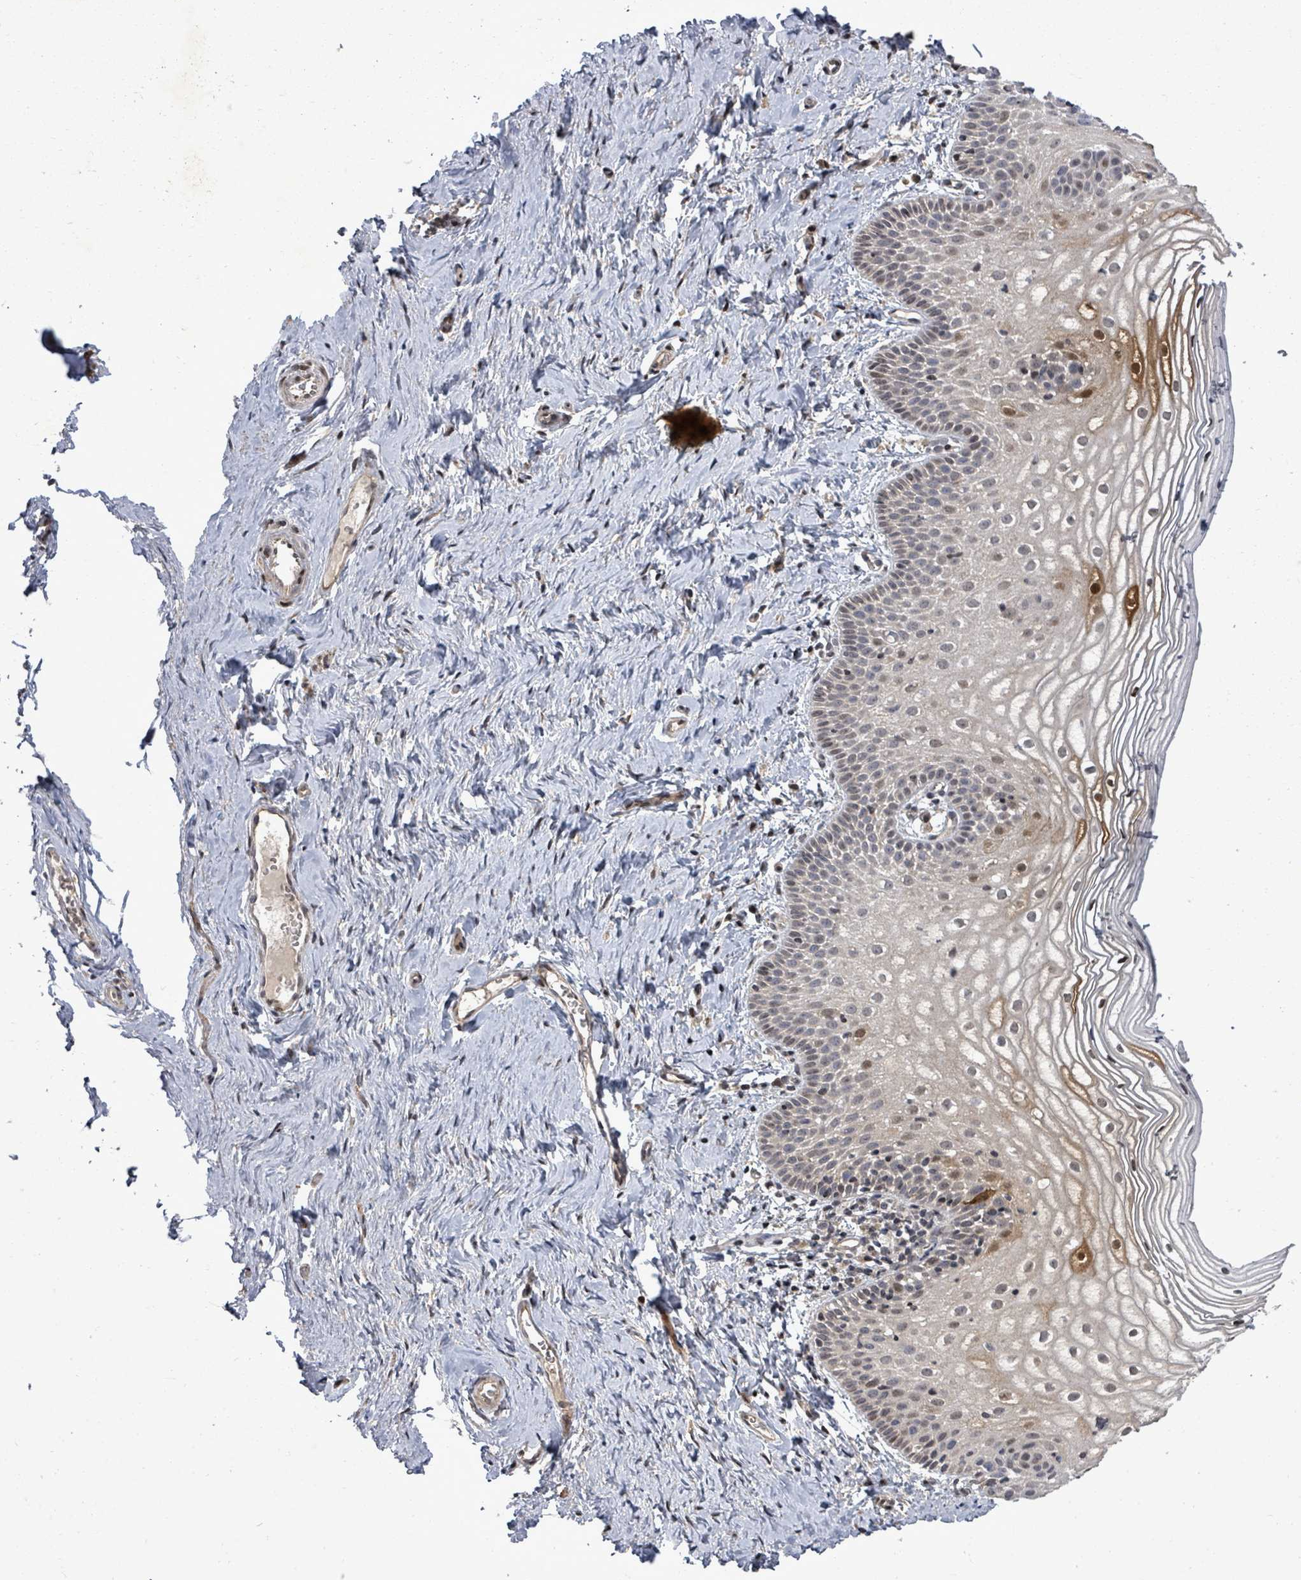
{"staining": {"intensity": "moderate", "quantity": "<25%", "location": "cytoplasmic/membranous,nuclear"}, "tissue": "vagina", "cell_type": "Squamous epithelial cells", "image_type": "normal", "snomed": [{"axis": "morphology", "description": "Normal tissue, NOS"}, {"axis": "topography", "description": "Vagina"}], "caption": "A micrograph showing moderate cytoplasmic/membranous,nuclear expression in approximately <25% of squamous epithelial cells in unremarkable vagina, as visualized by brown immunohistochemical staining.", "gene": "KRTAP27", "patient": {"sex": "female", "age": 56}}